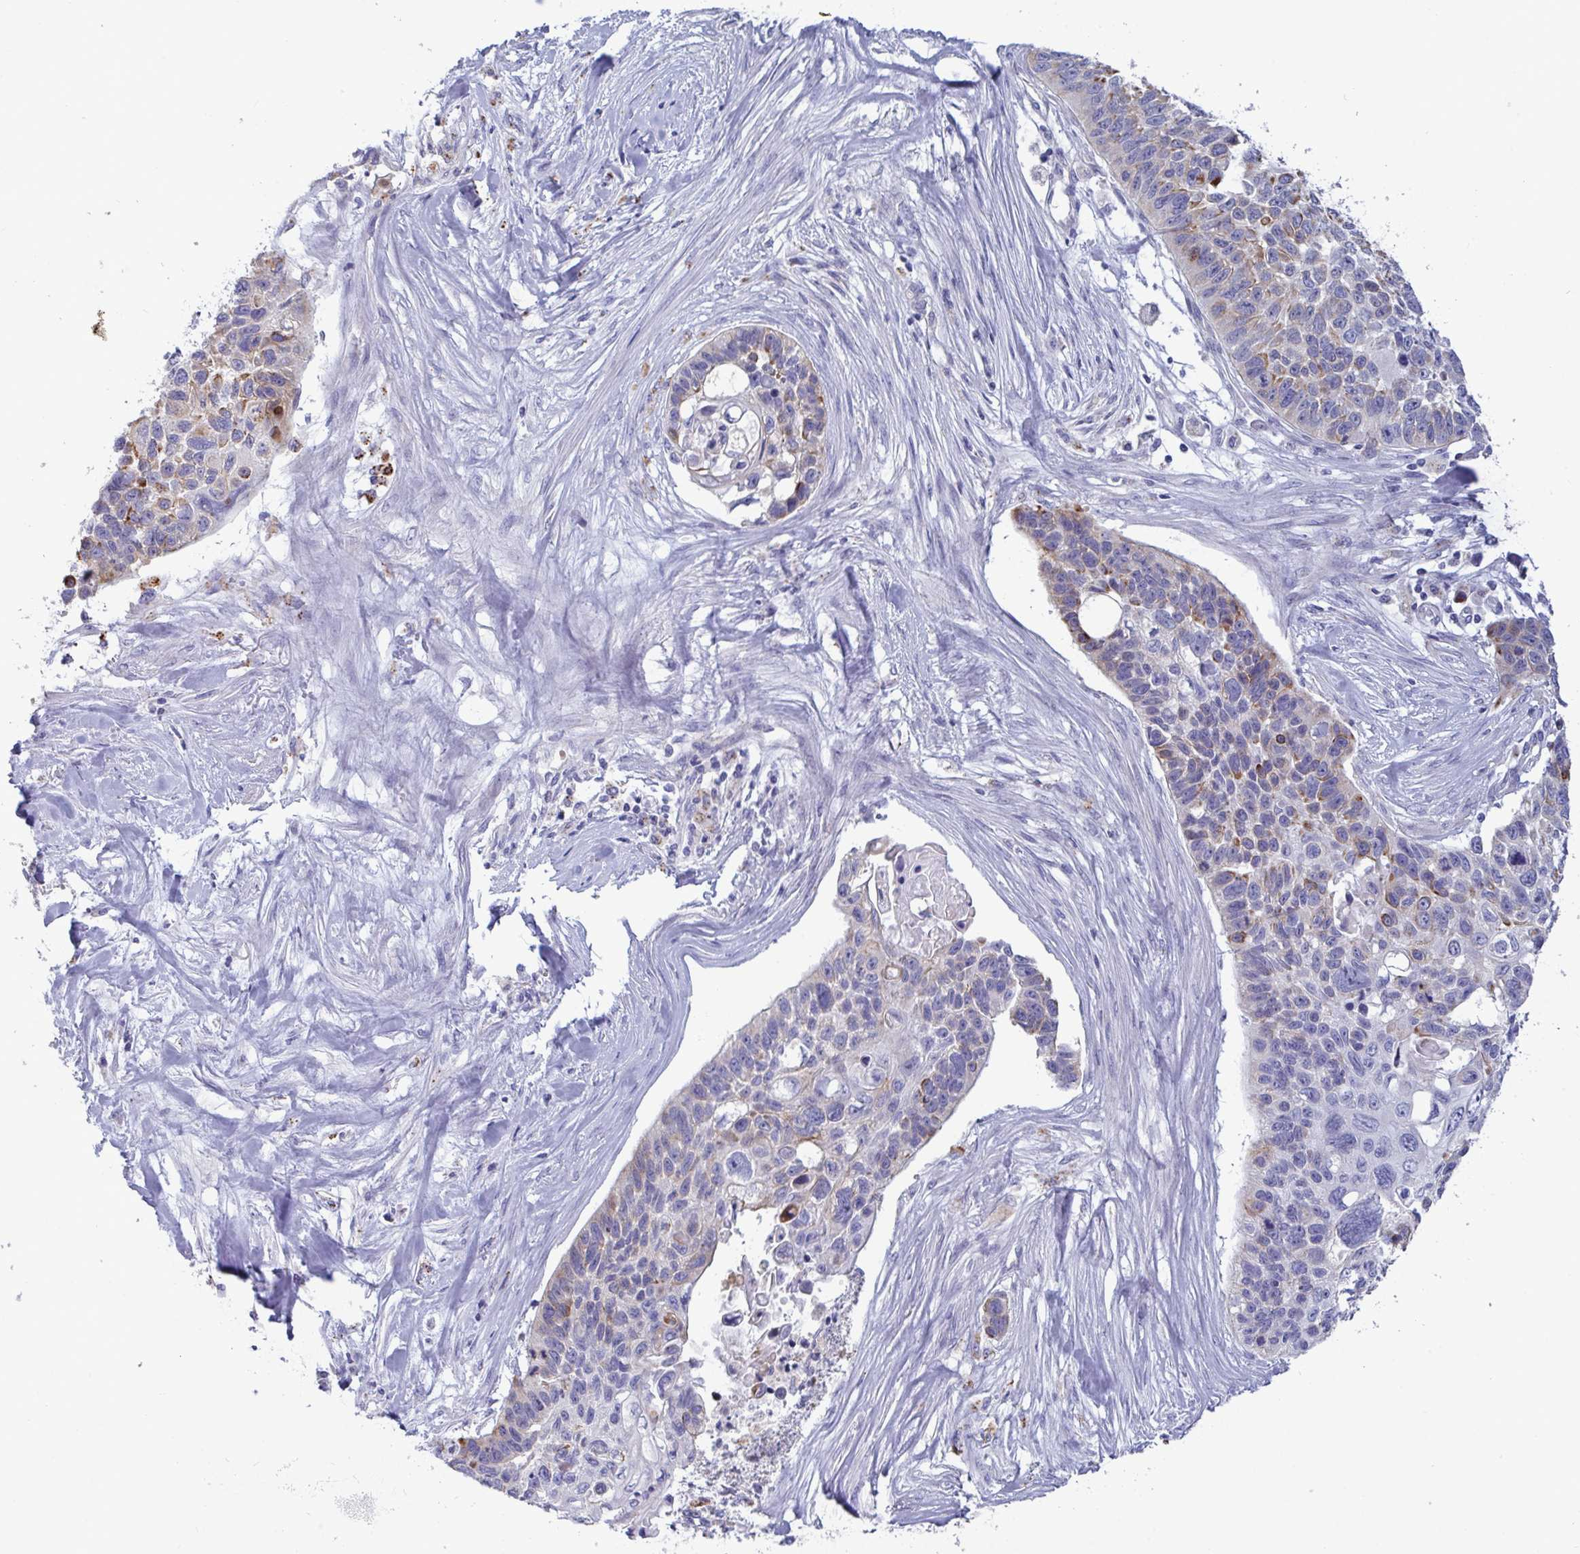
{"staining": {"intensity": "moderate", "quantity": "<25%", "location": "cytoplasmic/membranous"}, "tissue": "lung cancer", "cell_type": "Tumor cells", "image_type": "cancer", "snomed": [{"axis": "morphology", "description": "Squamous cell carcinoma, NOS"}, {"axis": "topography", "description": "Lung"}], "caption": "Protein staining displays moderate cytoplasmic/membranous expression in about <25% of tumor cells in squamous cell carcinoma (lung). (DAB (3,3'-diaminobenzidine) = brown stain, brightfield microscopy at high magnification).", "gene": "TAS2R38", "patient": {"sex": "male", "age": 62}}